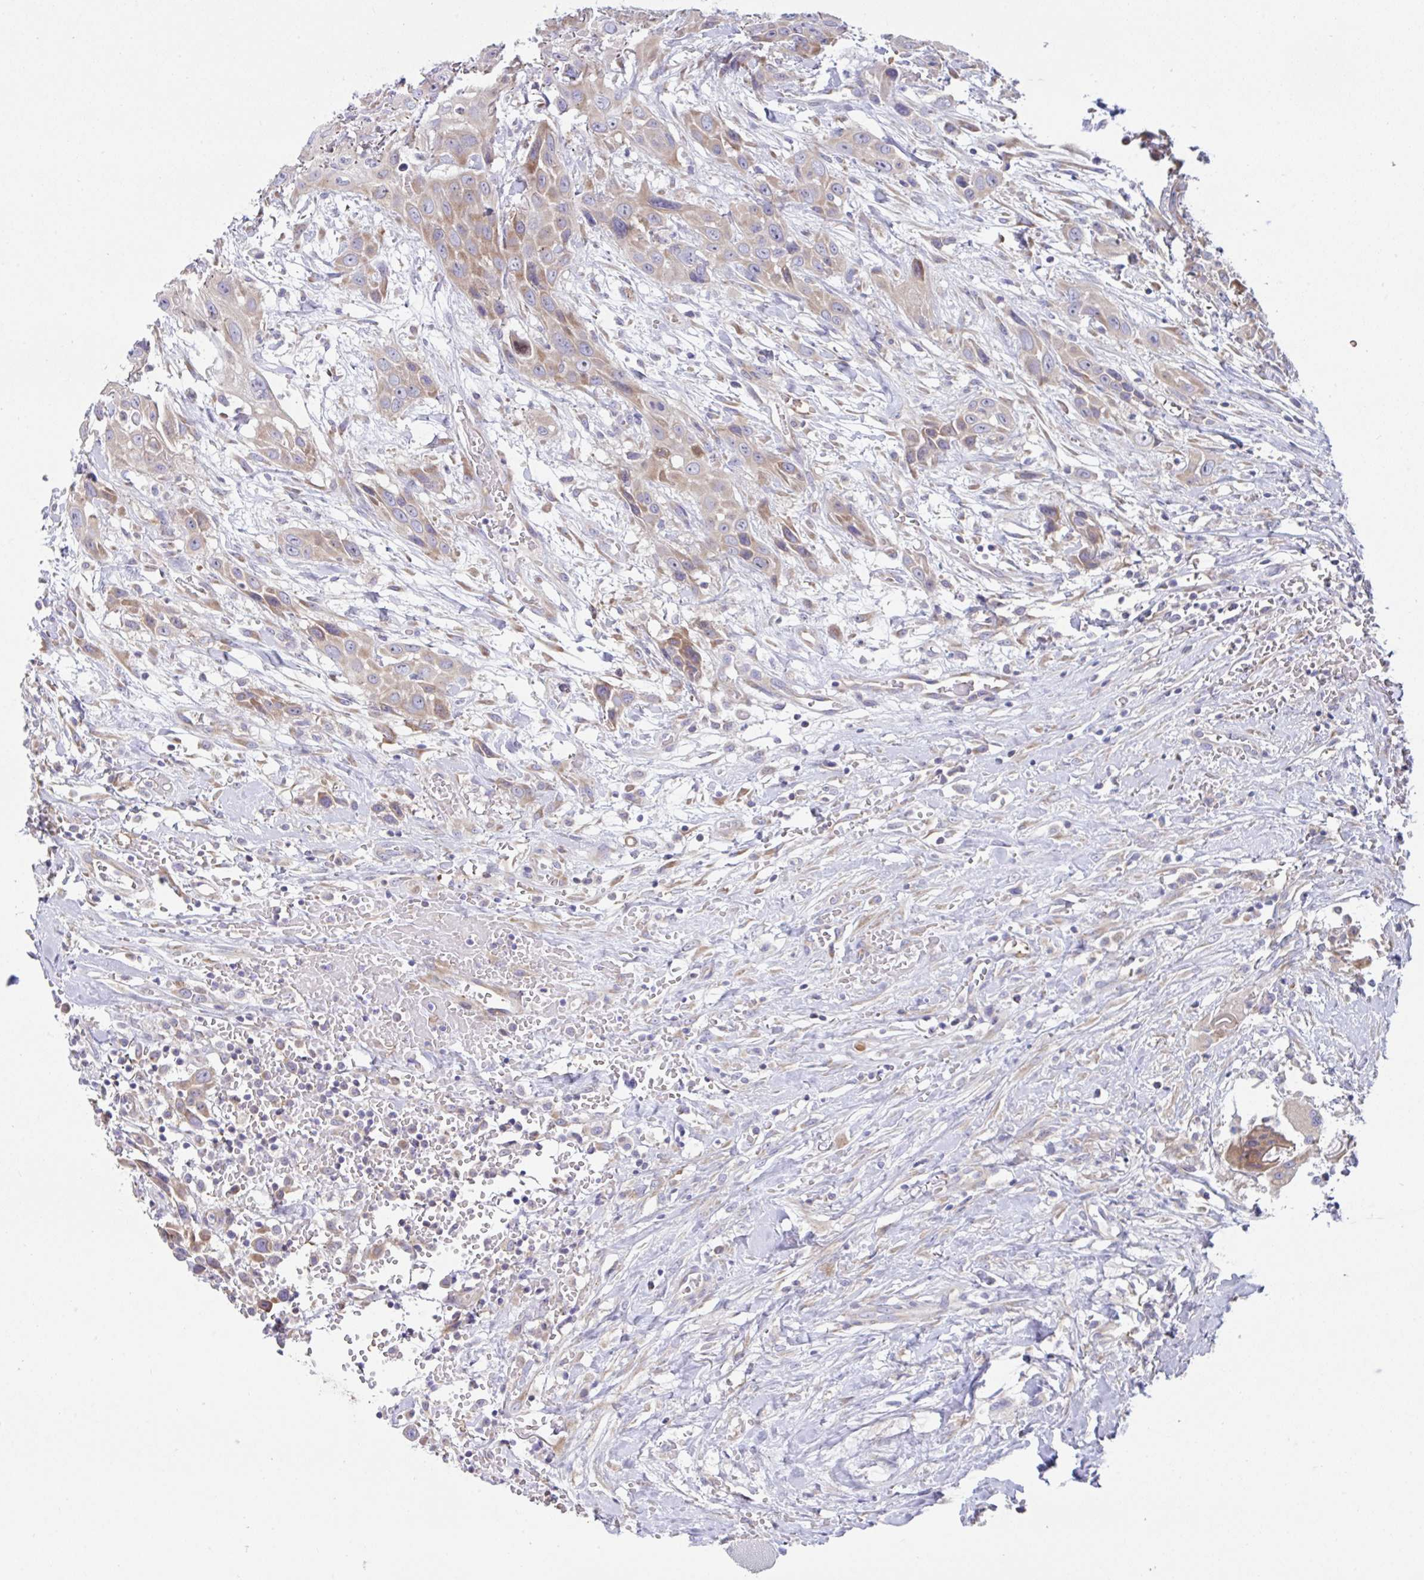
{"staining": {"intensity": "weak", "quantity": ">75%", "location": "cytoplasmic/membranous"}, "tissue": "head and neck cancer", "cell_type": "Tumor cells", "image_type": "cancer", "snomed": [{"axis": "morphology", "description": "Squamous cell carcinoma, NOS"}, {"axis": "topography", "description": "Head-Neck"}], "caption": "A photomicrograph of human head and neck cancer stained for a protein exhibits weak cytoplasmic/membranous brown staining in tumor cells.", "gene": "FAU", "patient": {"sex": "male", "age": 81}}